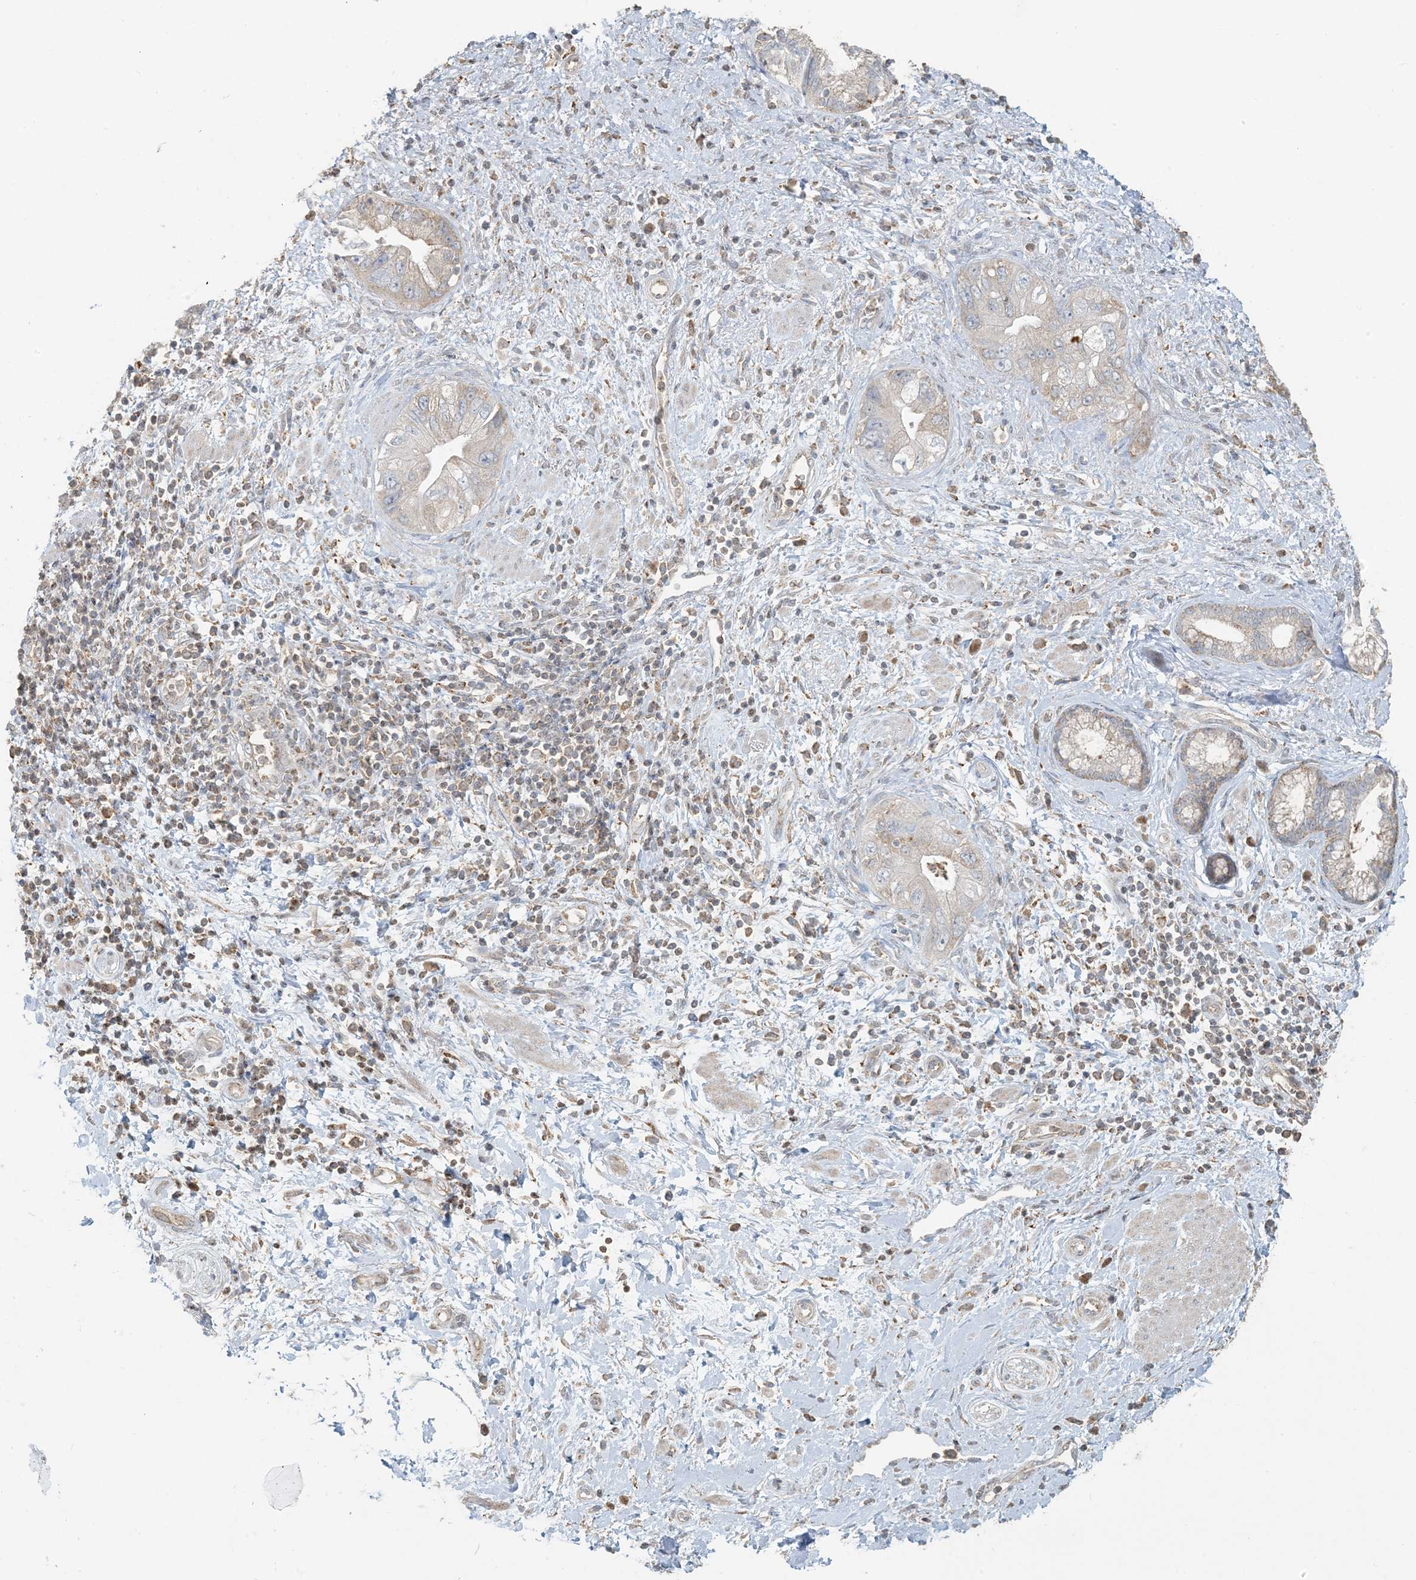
{"staining": {"intensity": "negative", "quantity": "none", "location": "none"}, "tissue": "pancreatic cancer", "cell_type": "Tumor cells", "image_type": "cancer", "snomed": [{"axis": "morphology", "description": "Adenocarcinoma, NOS"}, {"axis": "topography", "description": "Pancreas"}], "caption": "IHC of human adenocarcinoma (pancreatic) shows no staining in tumor cells.", "gene": "HACL1", "patient": {"sex": "female", "age": 73}}